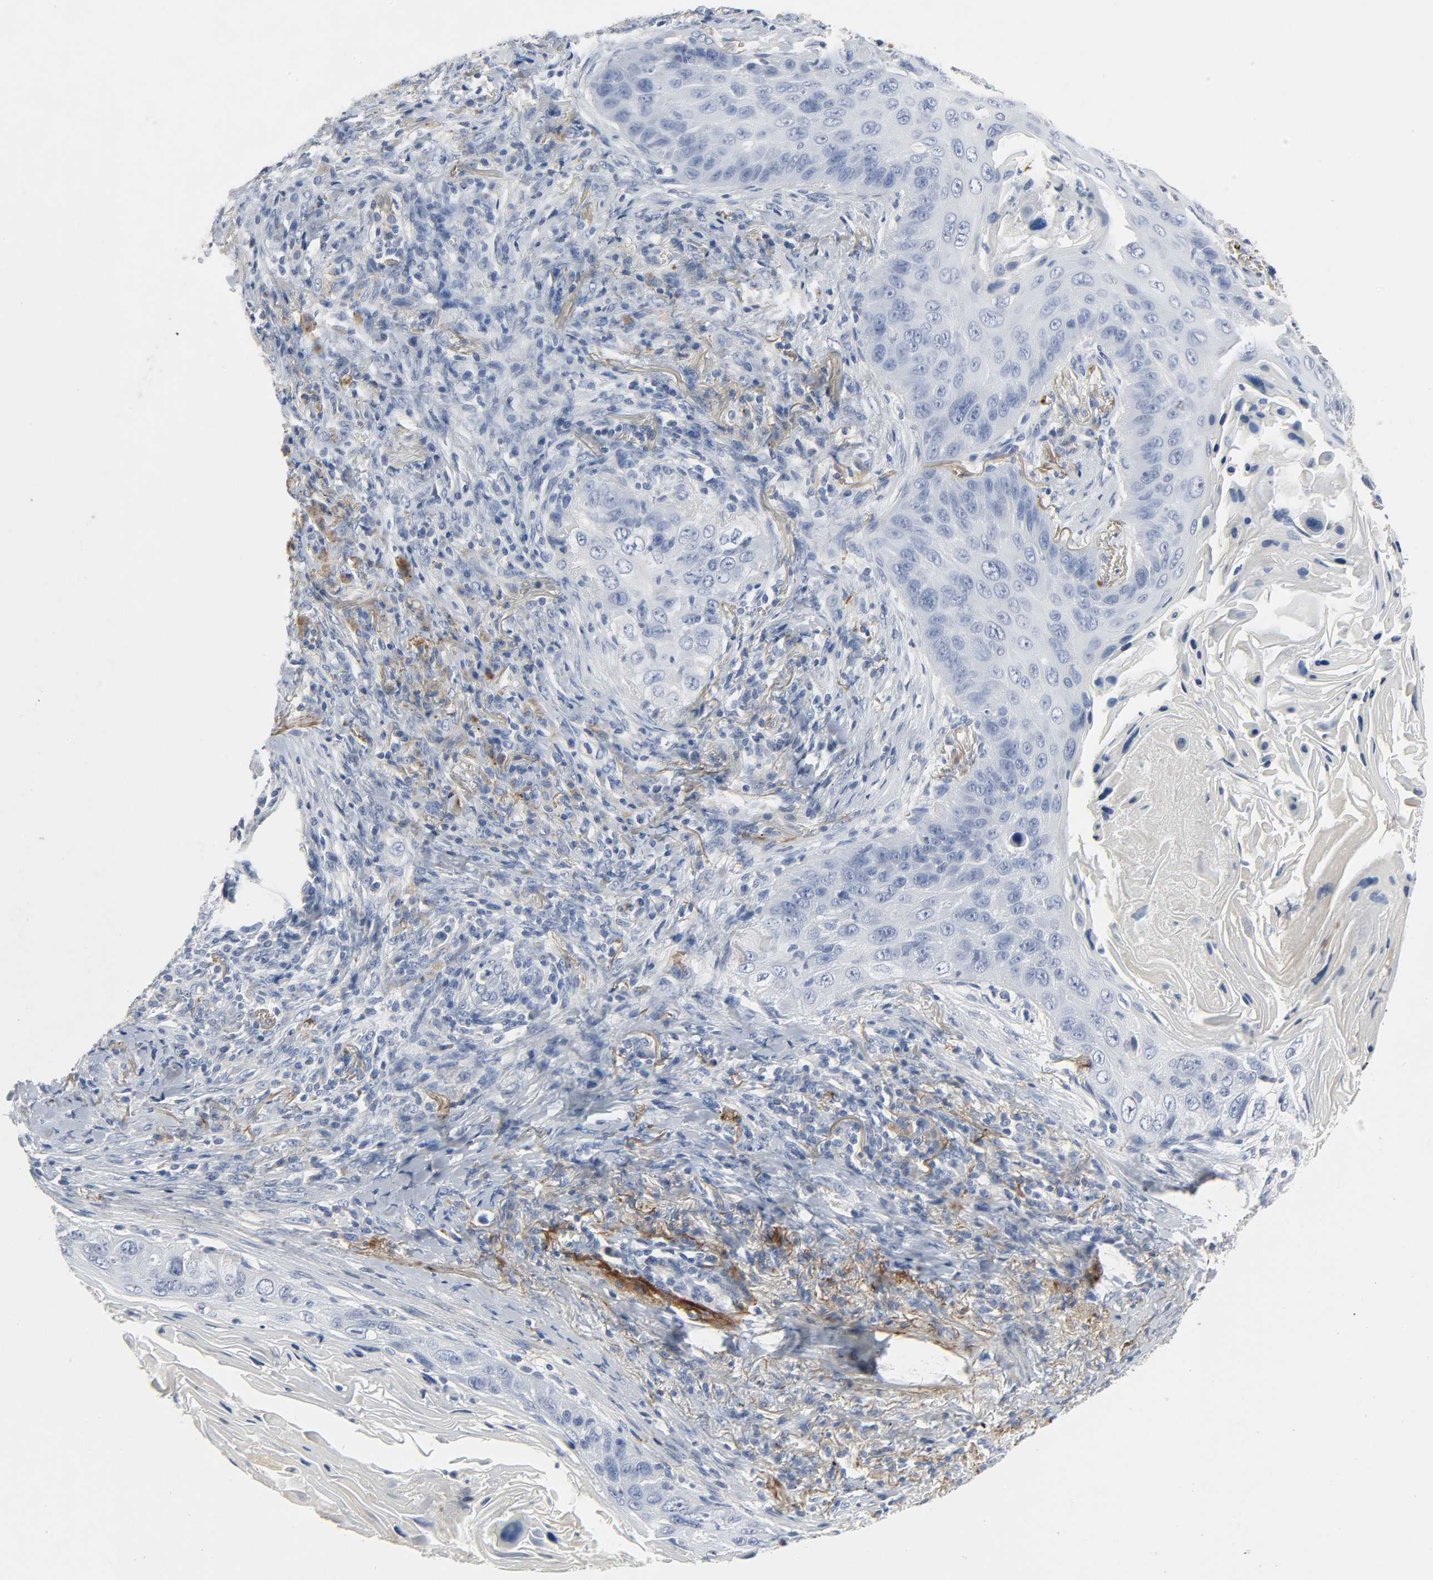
{"staining": {"intensity": "moderate", "quantity": "<25%", "location": "nuclear"}, "tissue": "lung cancer", "cell_type": "Tumor cells", "image_type": "cancer", "snomed": [{"axis": "morphology", "description": "Squamous cell carcinoma, NOS"}, {"axis": "topography", "description": "Lung"}], "caption": "Lung squamous cell carcinoma tissue exhibits moderate nuclear positivity in approximately <25% of tumor cells, visualized by immunohistochemistry.", "gene": "FBLN5", "patient": {"sex": "female", "age": 67}}